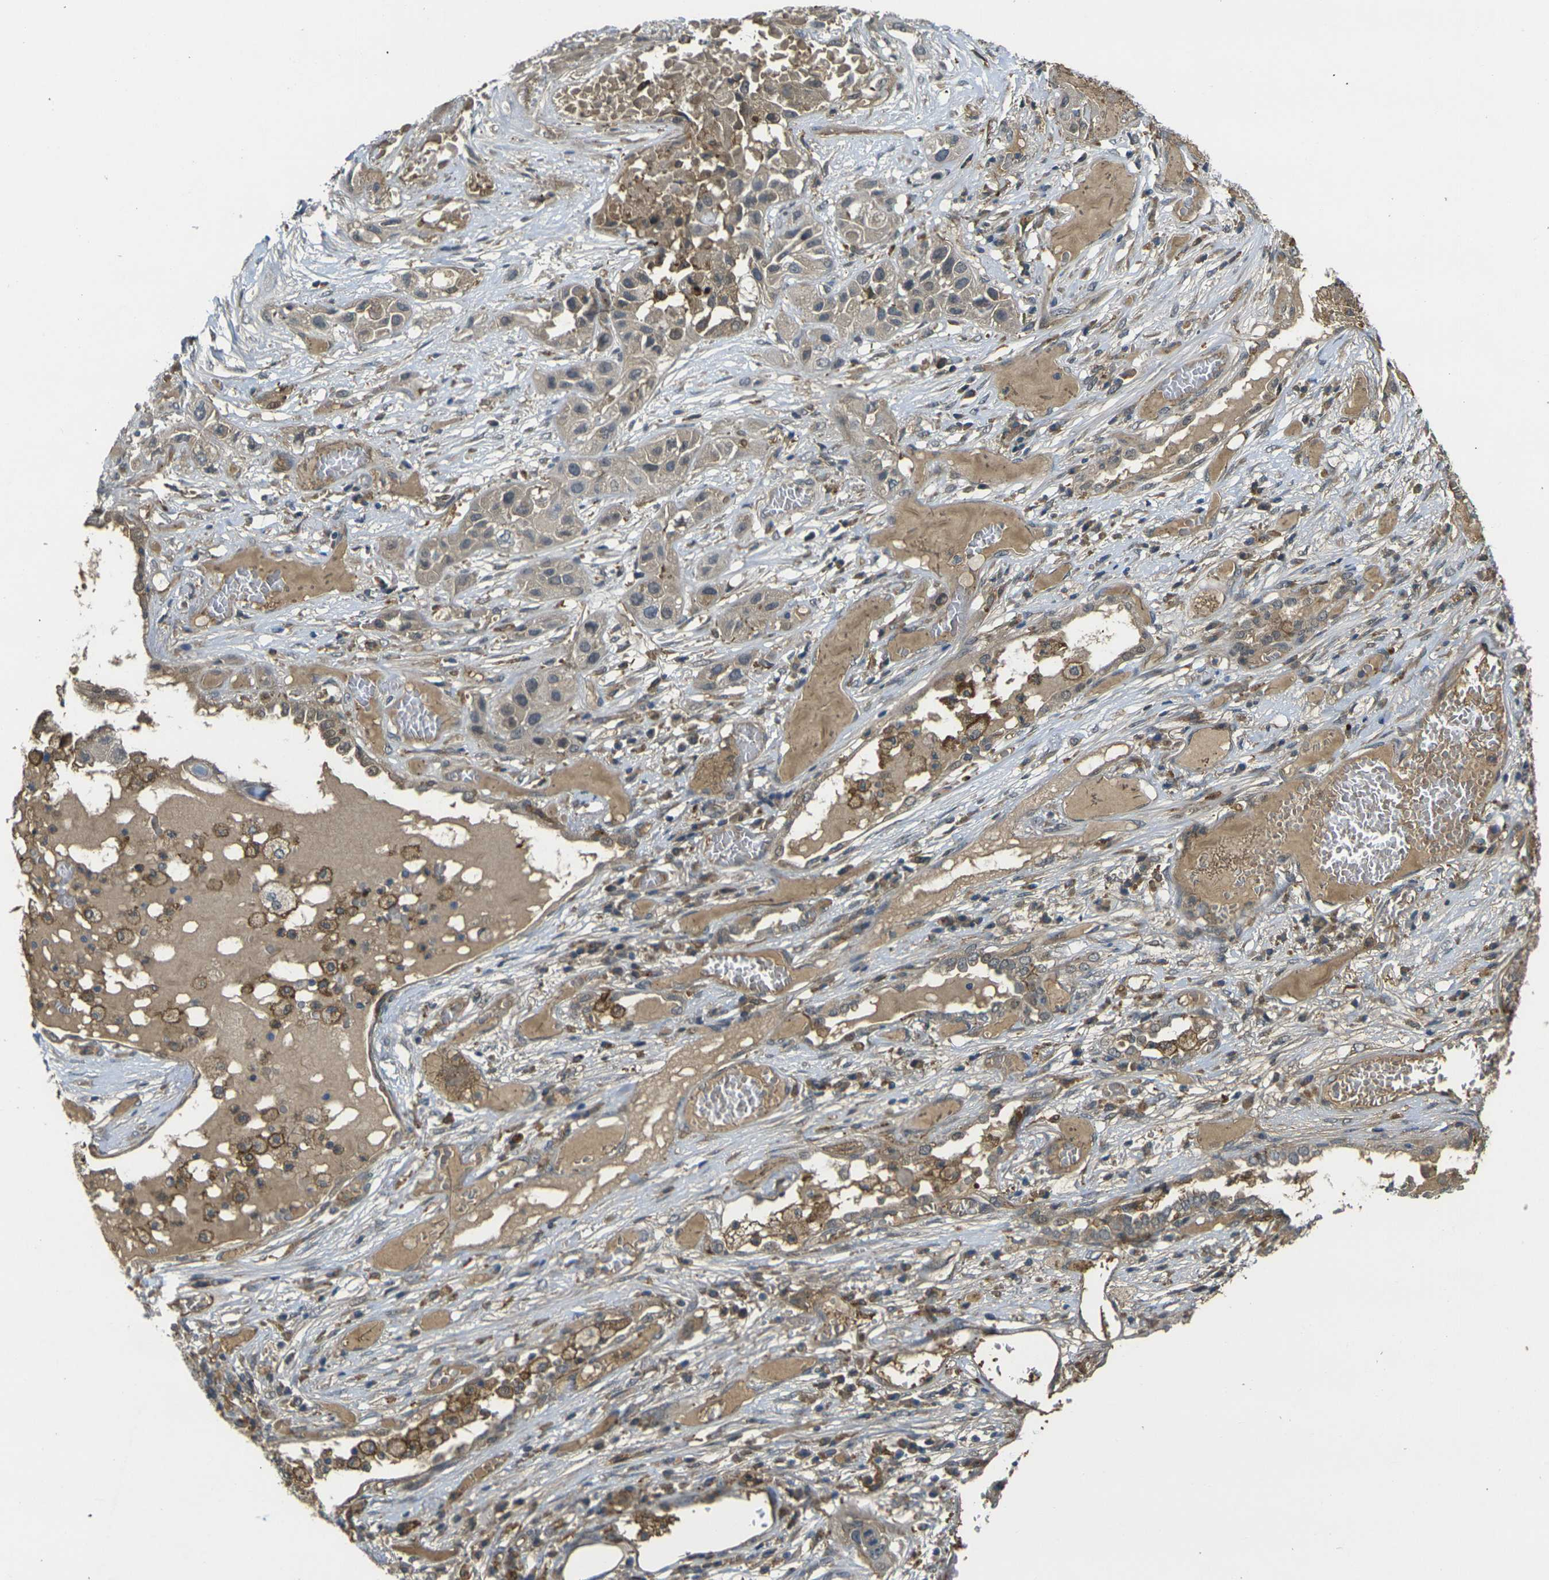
{"staining": {"intensity": "weak", "quantity": ">75%", "location": "cytoplasmic/membranous"}, "tissue": "lung cancer", "cell_type": "Tumor cells", "image_type": "cancer", "snomed": [{"axis": "morphology", "description": "Squamous cell carcinoma, NOS"}, {"axis": "topography", "description": "Lung"}], "caption": "The histopathology image demonstrates immunohistochemical staining of lung squamous cell carcinoma. There is weak cytoplasmic/membranous expression is present in about >75% of tumor cells.", "gene": "PIGL", "patient": {"sex": "male", "age": 71}}